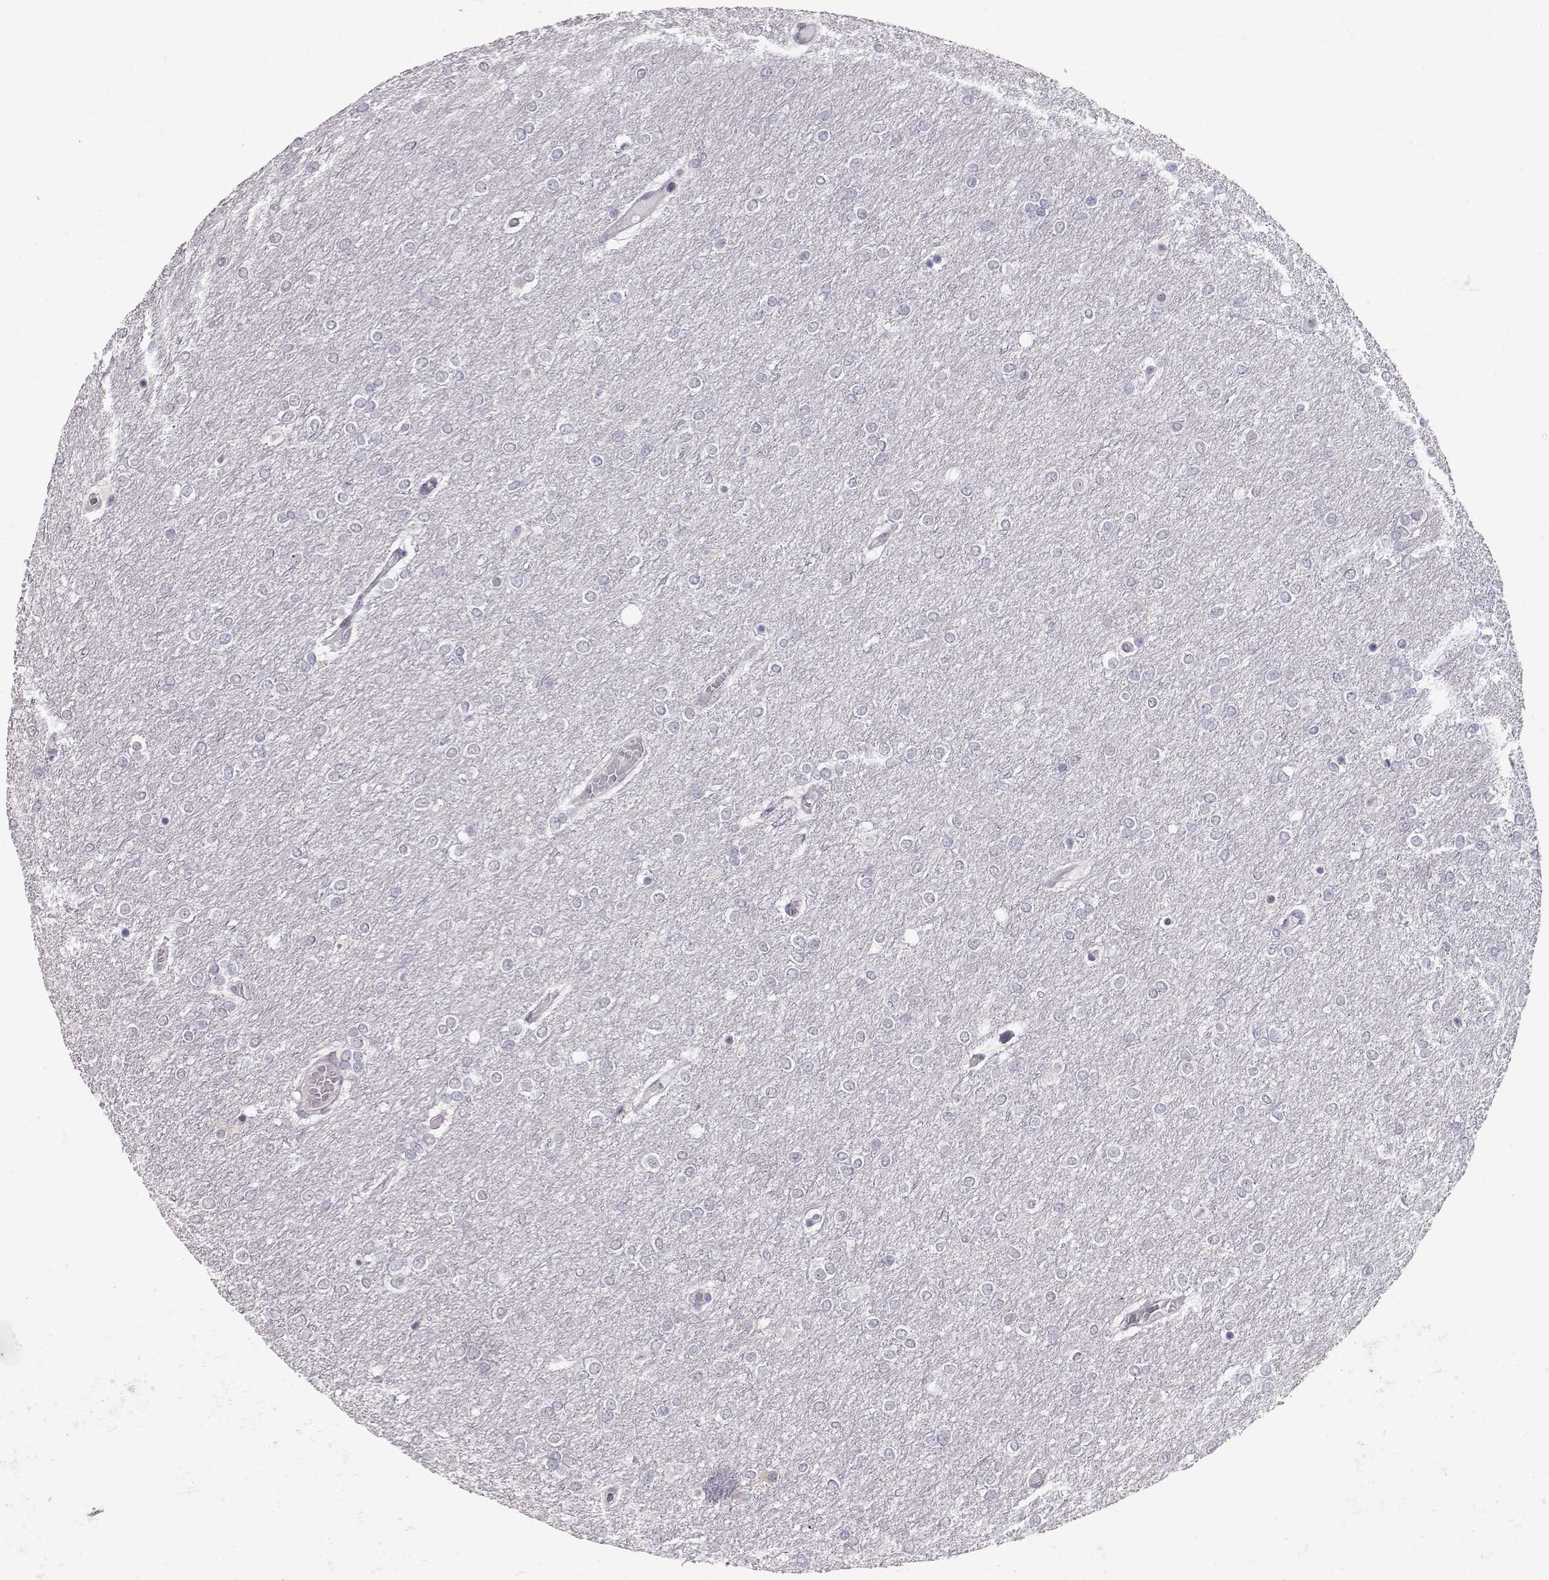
{"staining": {"intensity": "negative", "quantity": "none", "location": "none"}, "tissue": "glioma", "cell_type": "Tumor cells", "image_type": "cancer", "snomed": [{"axis": "morphology", "description": "Glioma, malignant, High grade"}, {"axis": "topography", "description": "Brain"}], "caption": "Immunohistochemistry image of neoplastic tissue: malignant glioma (high-grade) stained with DAB shows no significant protein positivity in tumor cells.", "gene": "TEPP", "patient": {"sex": "female", "age": 61}}